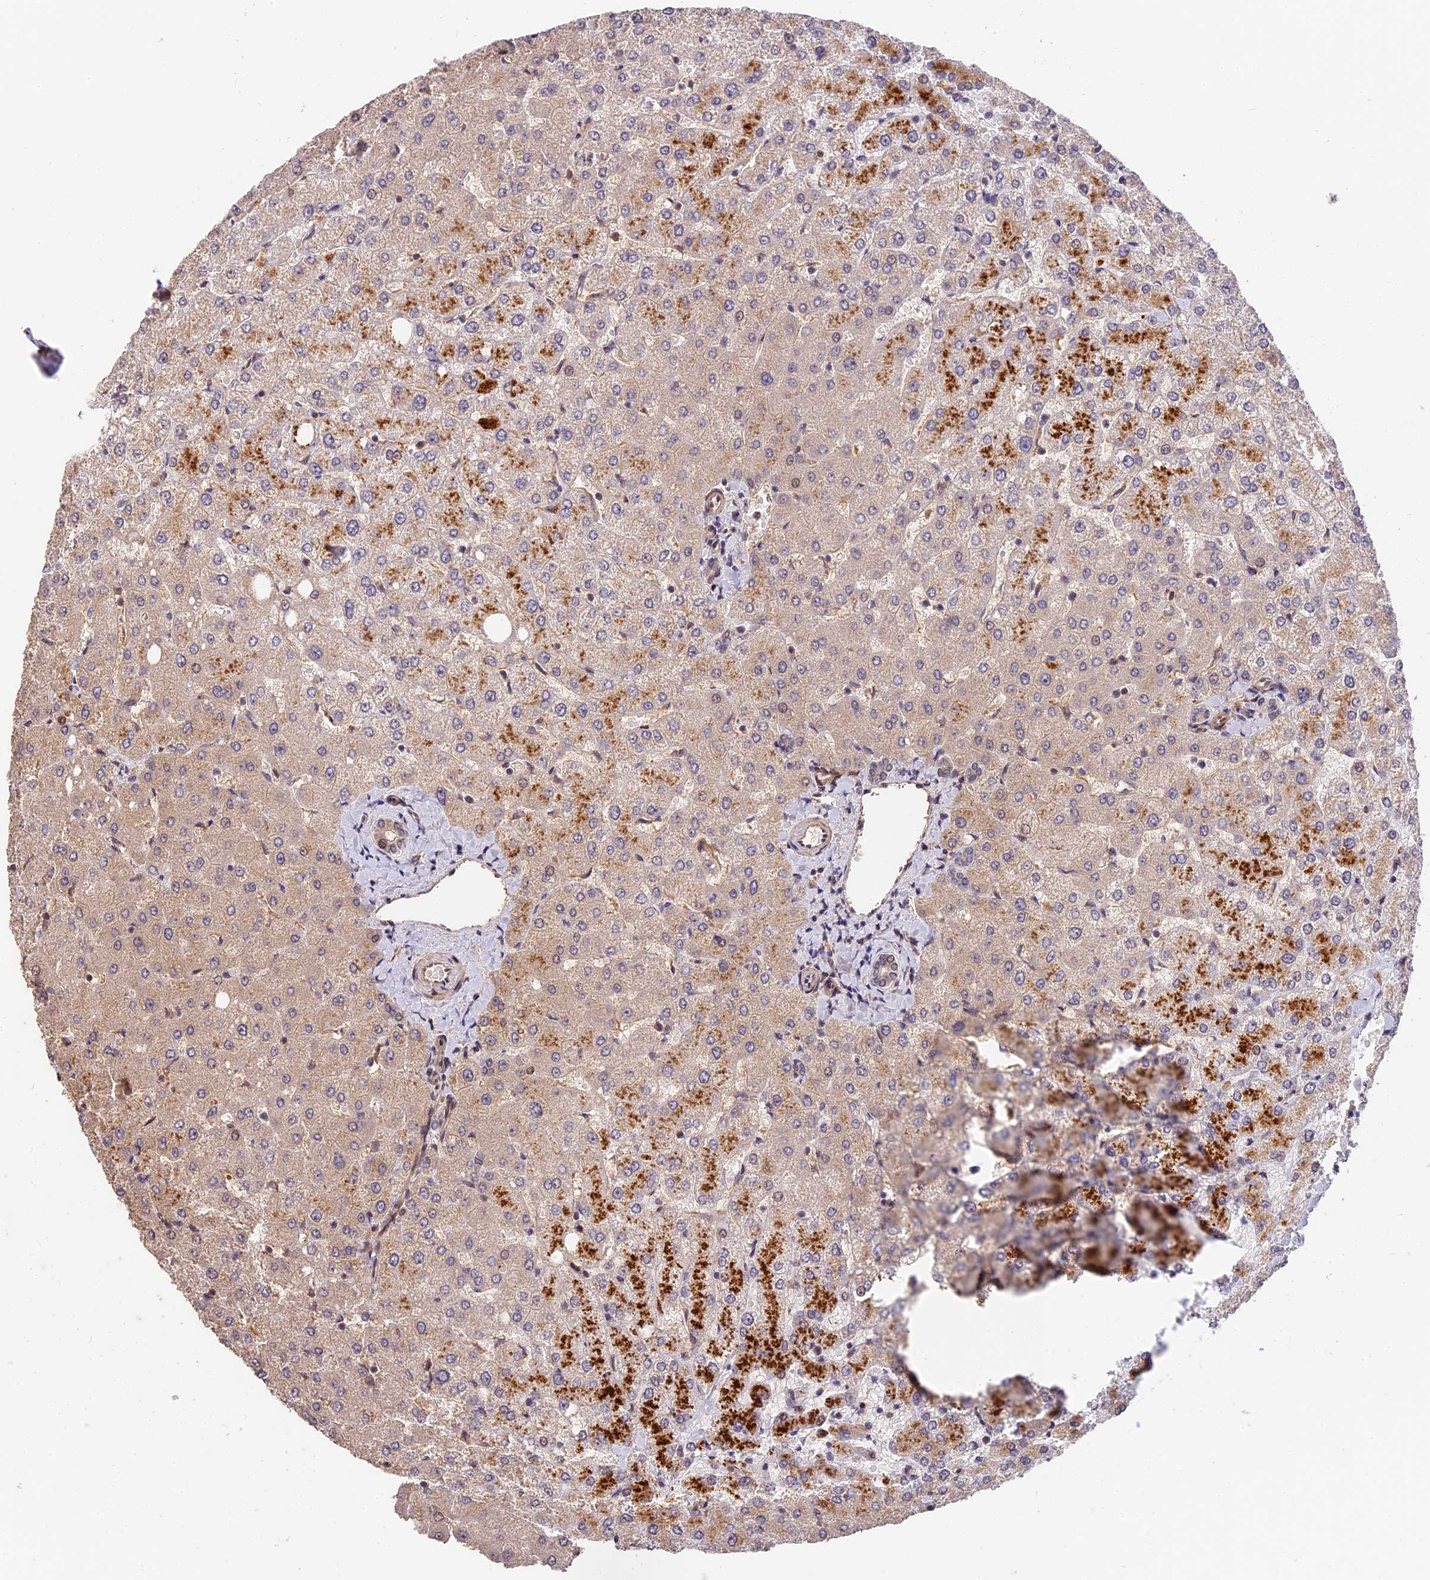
{"staining": {"intensity": "weak", "quantity": "25%-75%", "location": "cytoplasmic/membranous"}, "tissue": "liver", "cell_type": "Cholangiocytes", "image_type": "normal", "snomed": [{"axis": "morphology", "description": "Normal tissue, NOS"}, {"axis": "topography", "description": "Liver"}], "caption": "Unremarkable liver exhibits weak cytoplasmic/membranous positivity in about 25%-75% of cholangiocytes, visualized by immunohistochemistry. (Stains: DAB (3,3'-diaminobenzidine) in brown, nuclei in blue, Microscopy: brightfield microscopy at high magnification).", "gene": "ARHGAP17", "patient": {"sex": "female", "age": 54}}